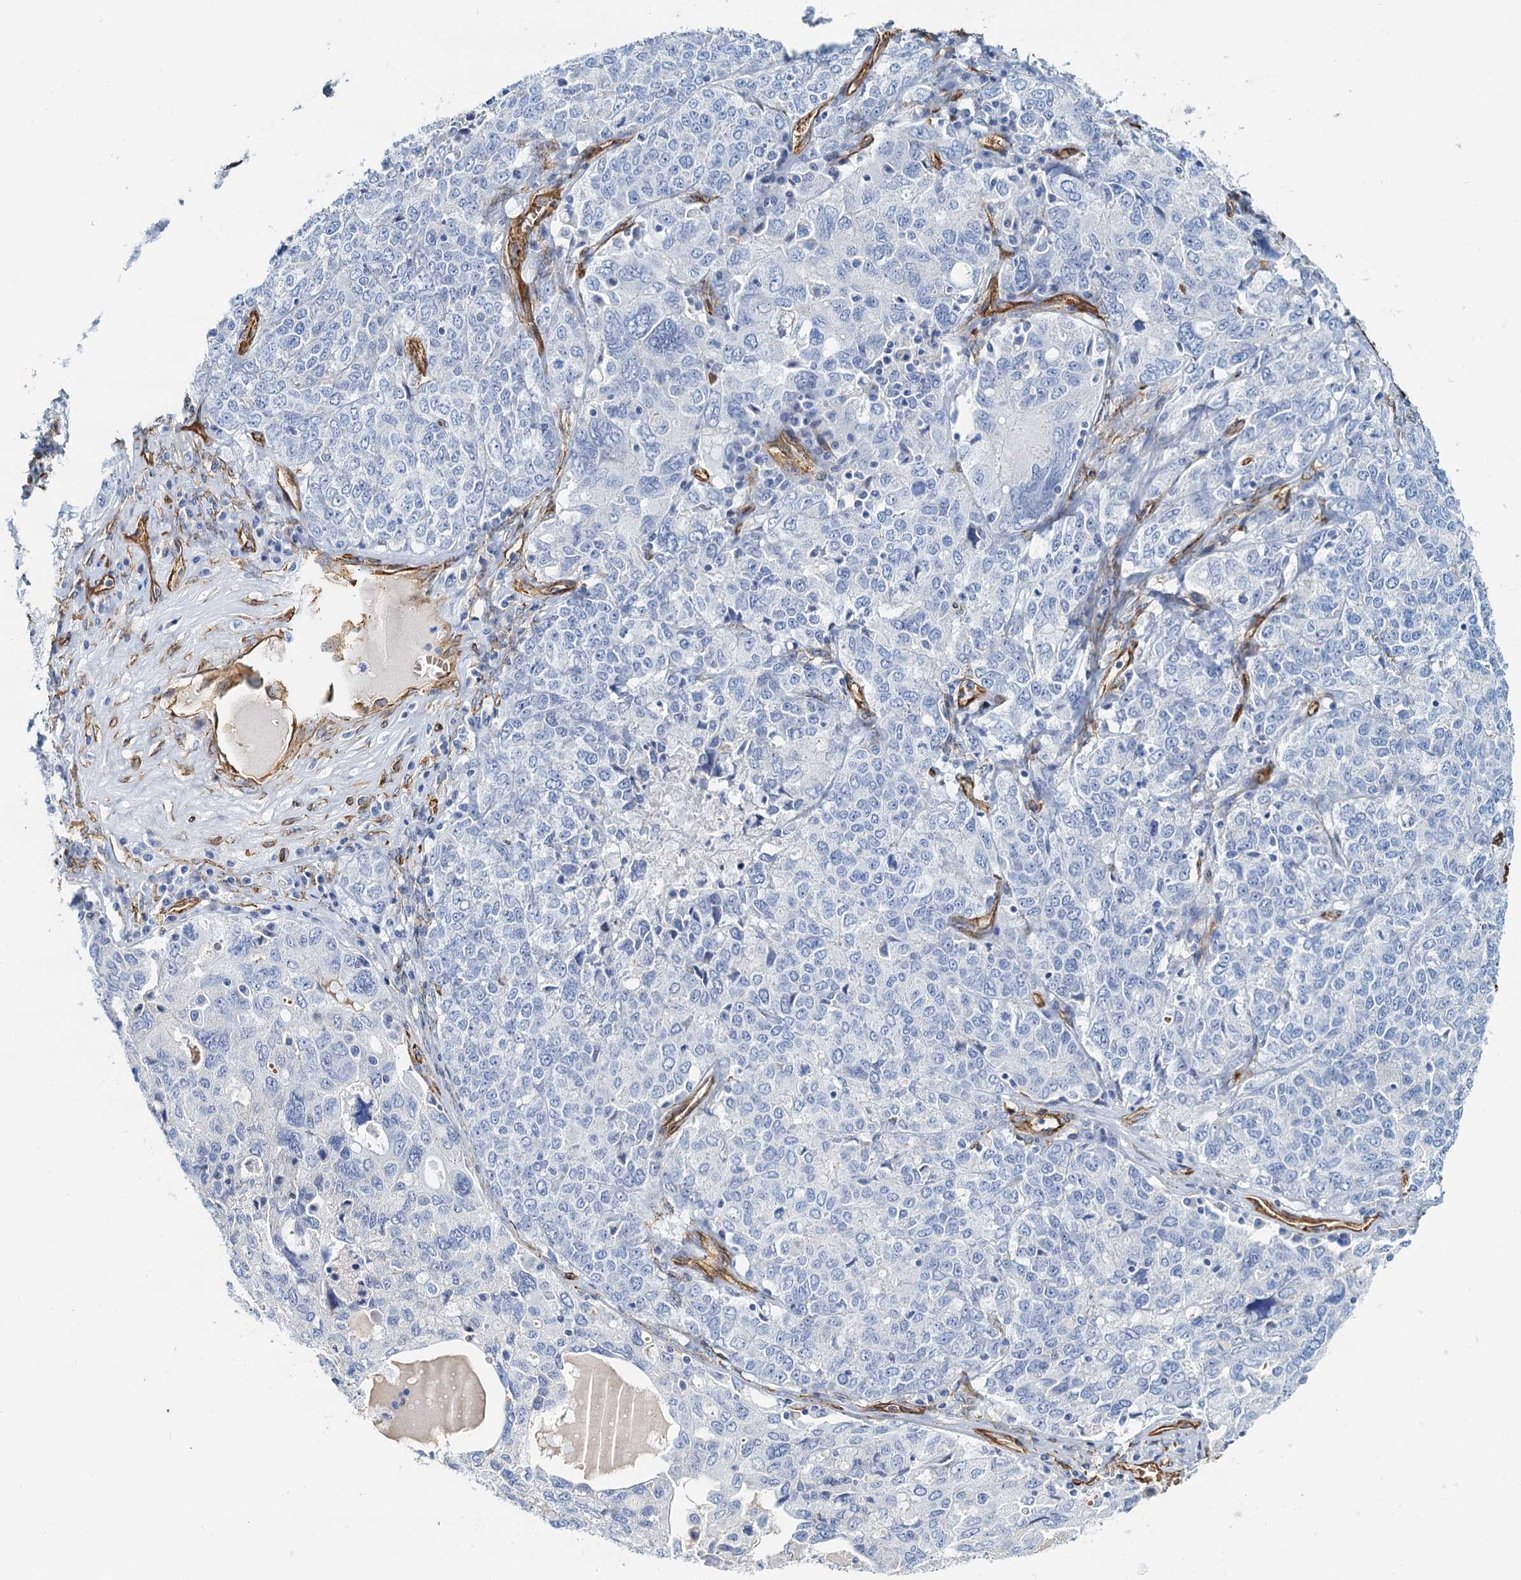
{"staining": {"intensity": "negative", "quantity": "none", "location": "none"}, "tissue": "ovarian cancer", "cell_type": "Tumor cells", "image_type": "cancer", "snomed": [{"axis": "morphology", "description": "Carcinoma, endometroid"}, {"axis": "topography", "description": "Ovary"}], "caption": "A high-resolution micrograph shows immunohistochemistry (IHC) staining of endometroid carcinoma (ovarian), which exhibits no significant staining in tumor cells.", "gene": "DGKG", "patient": {"sex": "female", "age": 62}}